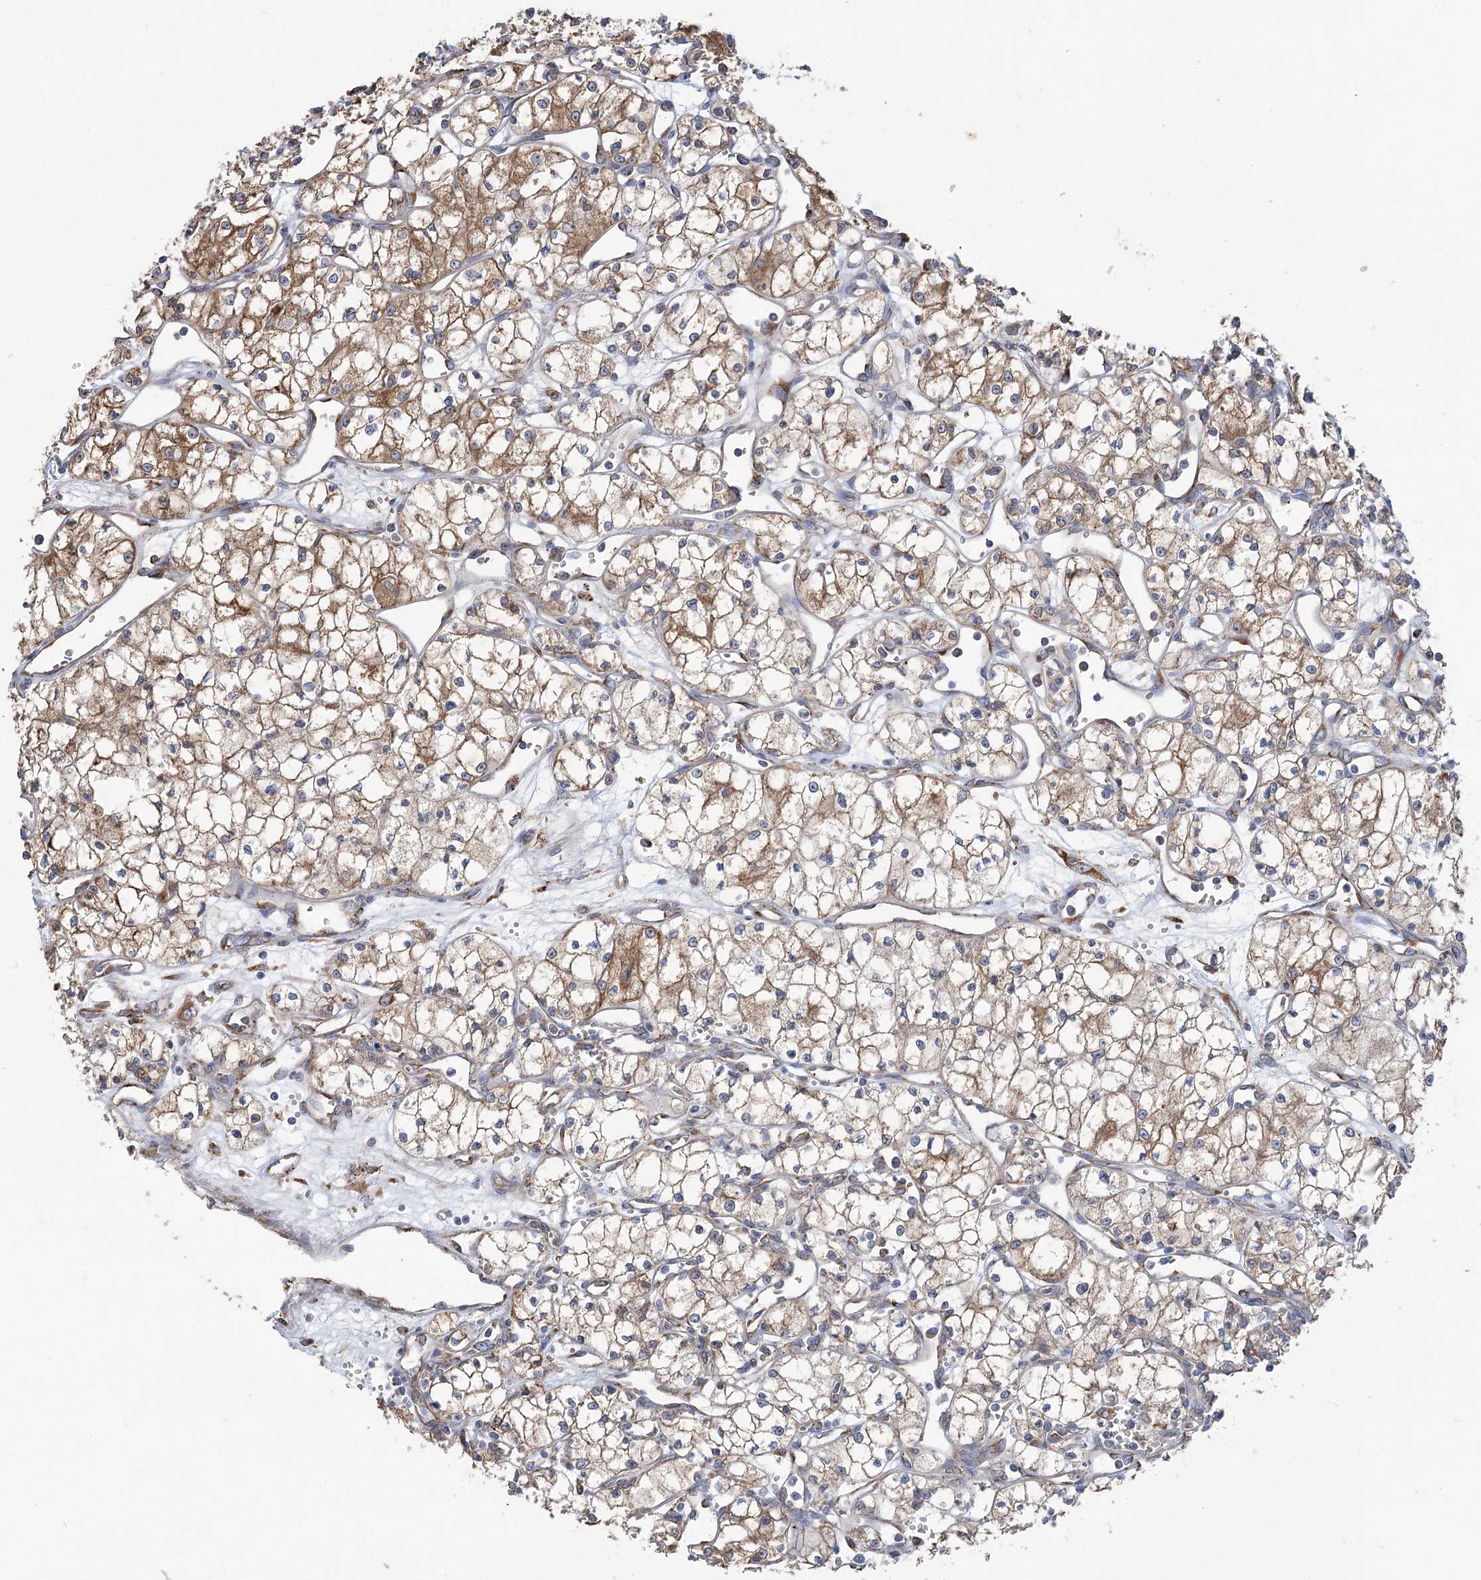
{"staining": {"intensity": "moderate", "quantity": ">75%", "location": "cytoplasmic/membranous"}, "tissue": "renal cancer", "cell_type": "Tumor cells", "image_type": "cancer", "snomed": [{"axis": "morphology", "description": "Adenocarcinoma, NOS"}, {"axis": "topography", "description": "Kidney"}], "caption": "A histopathology image of human adenocarcinoma (renal) stained for a protein exhibits moderate cytoplasmic/membranous brown staining in tumor cells. The staining is performed using DAB (3,3'-diaminobenzidine) brown chromogen to label protein expression. The nuclei are counter-stained blue using hematoxylin.", "gene": "METTL24", "patient": {"sex": "male", "age": 59}}